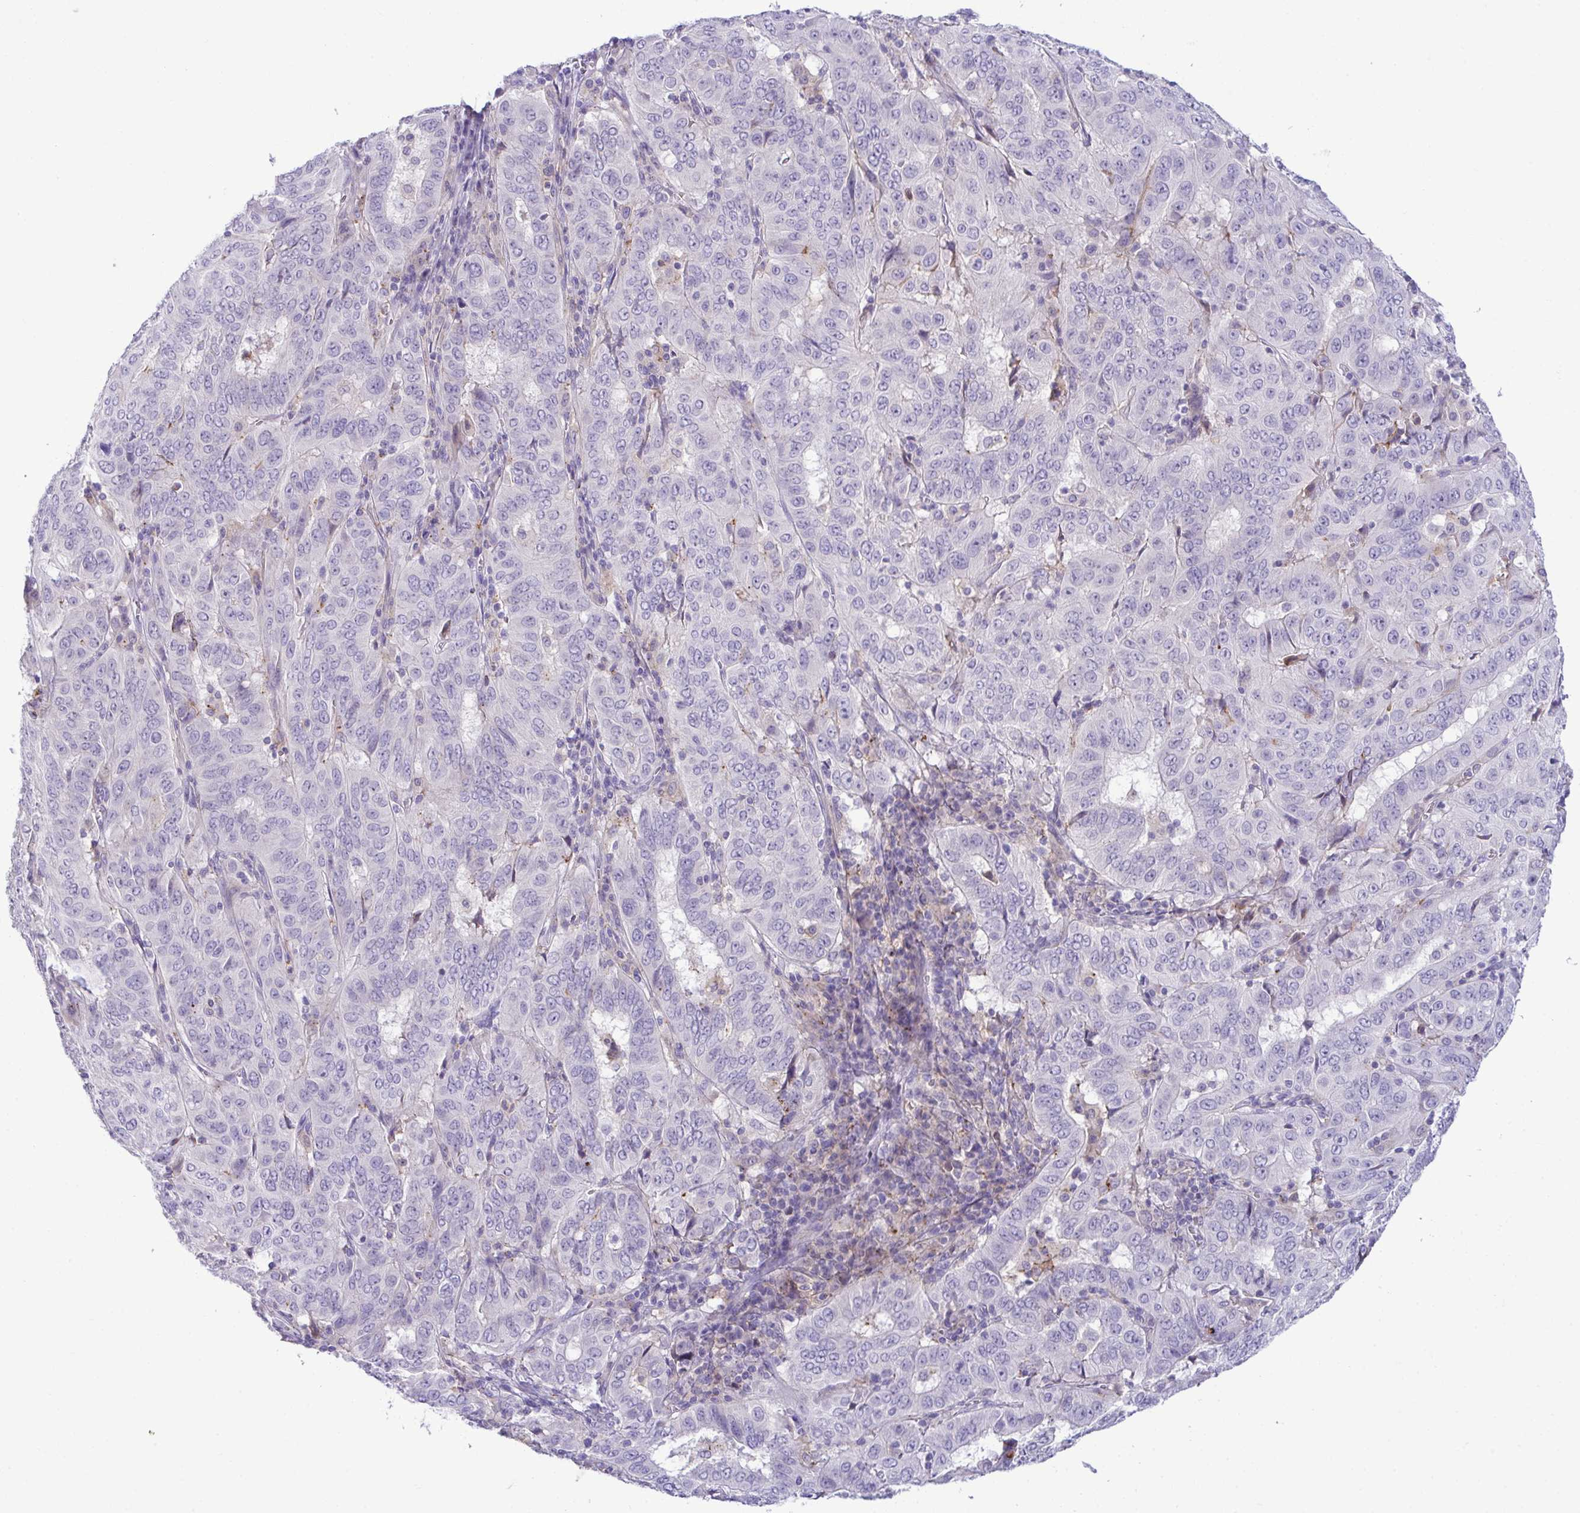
{"staining": {"intensity": "negative", "quantity": "none", "location": "none"}, "tissue": "pancreatic cancer", "cell_type": "Tumor cells", "image_type": "cancer", "snomed": [{"axis": "morphology", "description": "Adenocarcinoma, NOS"}, {"axis": "topography", "description": "Pancreas"}], "caption": "The micrograph reveals no staining of tumor cells in pancreatic cancer.", "gene": "RGPD5", "patient": {"sex": "male", "age": 63}}